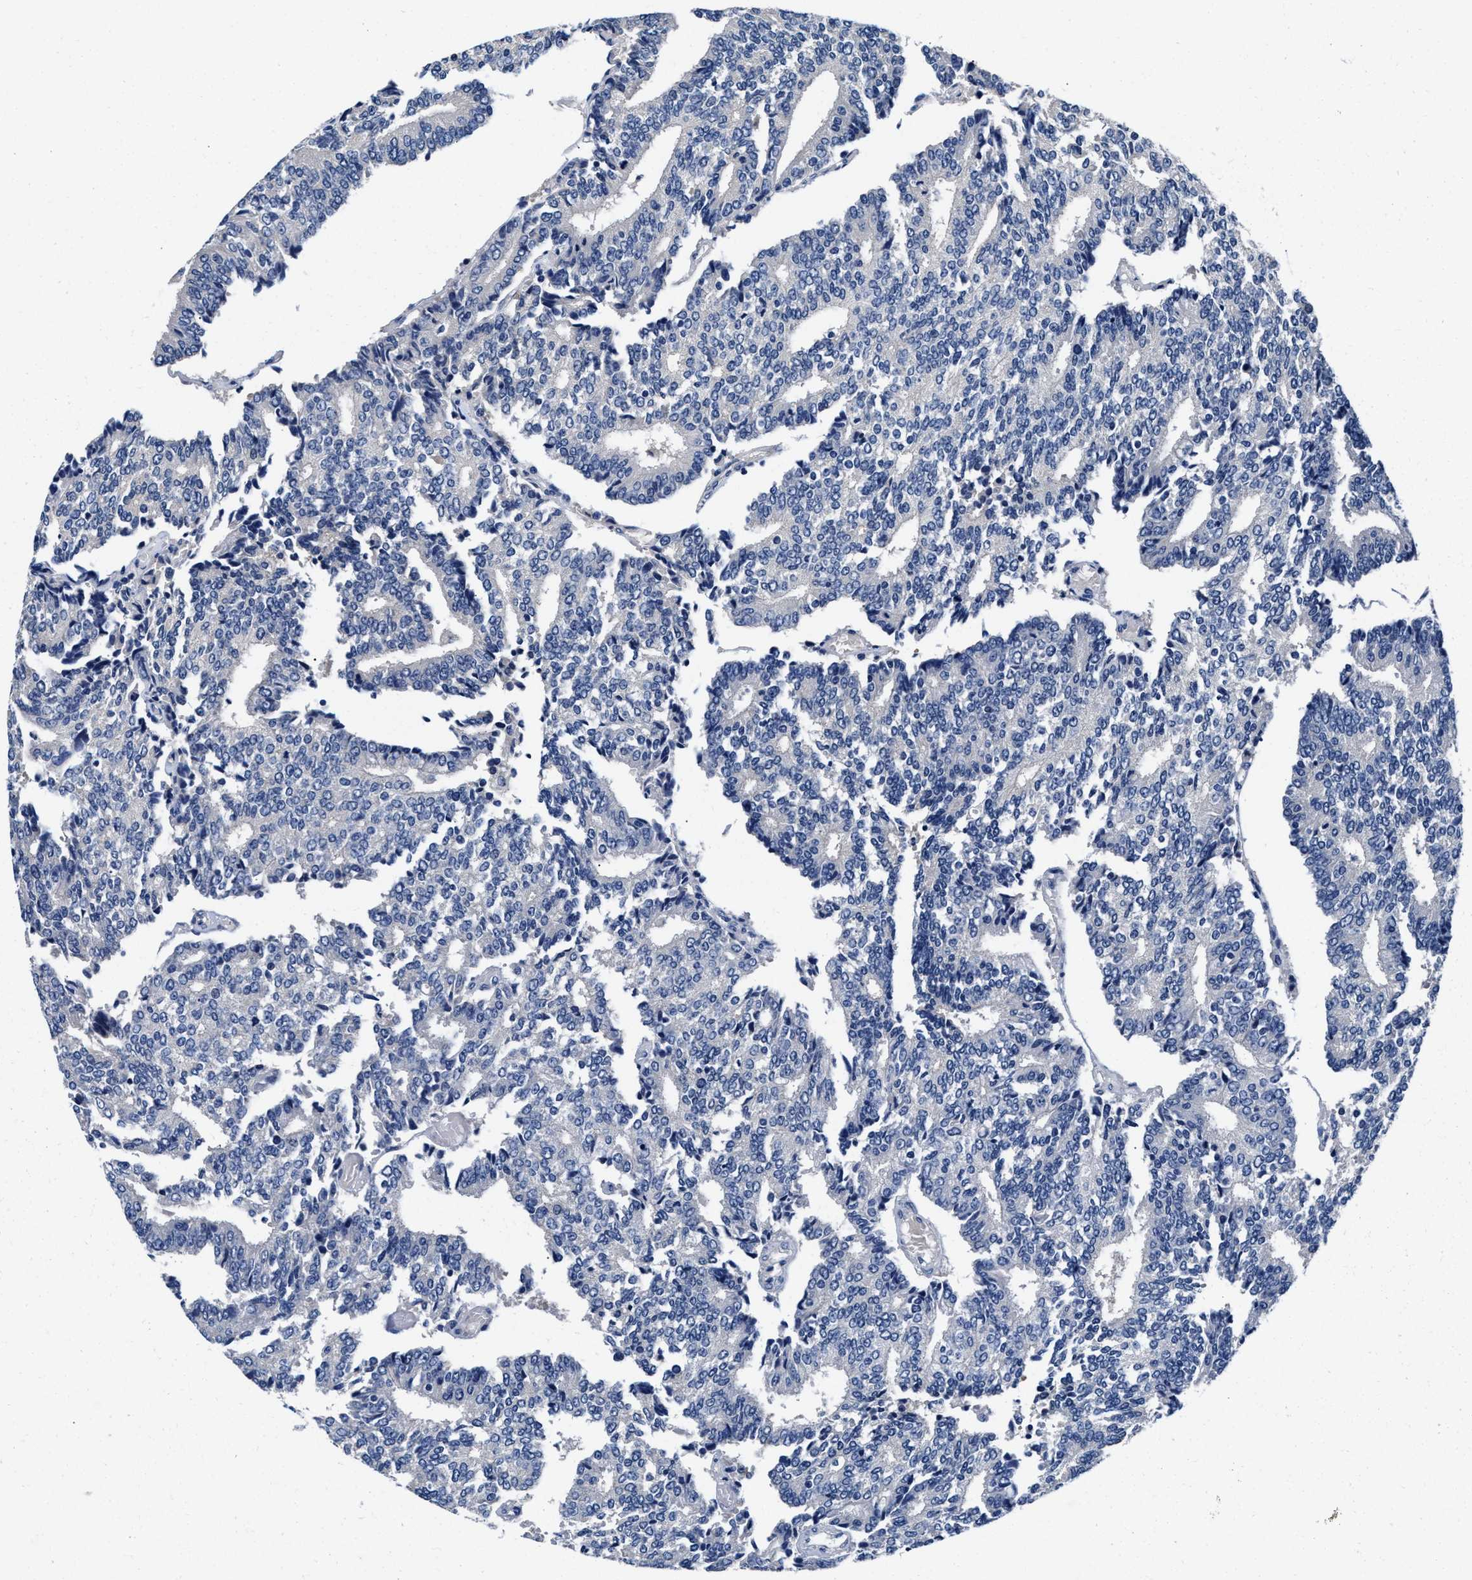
{"staining": {"intensity": "negative", "quantity": "none", "location": "none"}, "tissue": "prostate cancer", "cell_type": "Tumor cells", "image_type": "cancer", "snomed": [{"axis": "morphology", "description": "Adenocarcinoma, High grade"}, {"axis": "topography", "description": "Prostate"}], "caption": "High magnification brightfield microscopy of prostate cancer stained with DAB (3,3'-diaminobenzidine) (brown) and counterstained with hematoxylin (blue): tumor cells show no significant staining.", "gene": "GSTM1", "patient": {"sex": "male", "age": 55}}